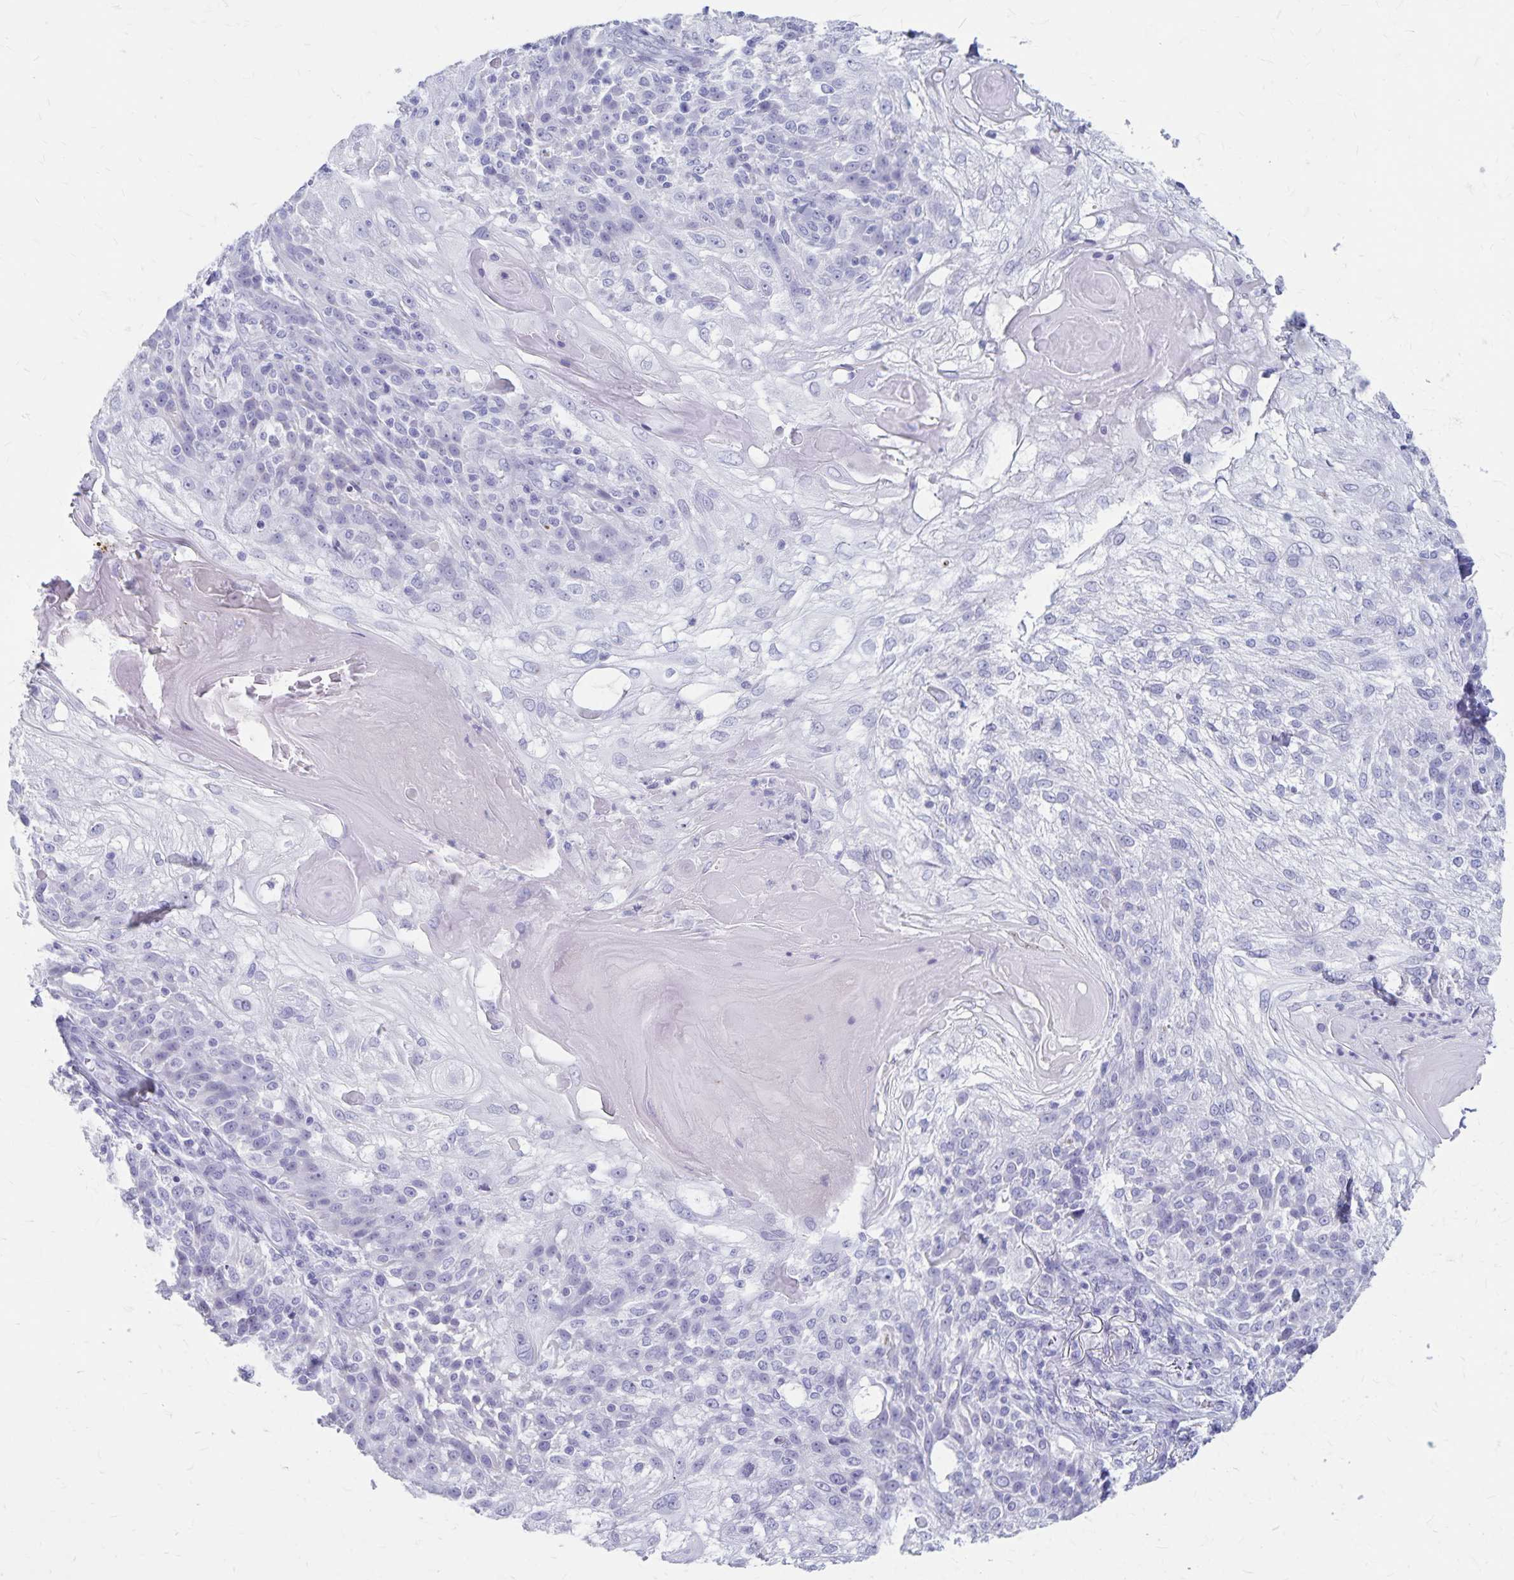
{"staining": {"intensity": "negative", "quantity": "none", "location": "none"}, "tissue": "skin cancer", "cell_type": "Tumor cells", "image_type": "cancer", "snomed": [{"axis": "morphology", "description": "Normal tissue, NOS"}, {"axis": "morphology", "description": "Squamous cell carcinoma, NOS"}, {"axis": "topography", "description": "Skin"}], "caption": "A high-resolution micrograph shows immunohistochemistry (IHC) staining of squamous cell carcinoma (skin), which shows no significant positivity in tumor cells.", "gene": "GPBAR1", "patient": {"sex": "female", "age": 83}}